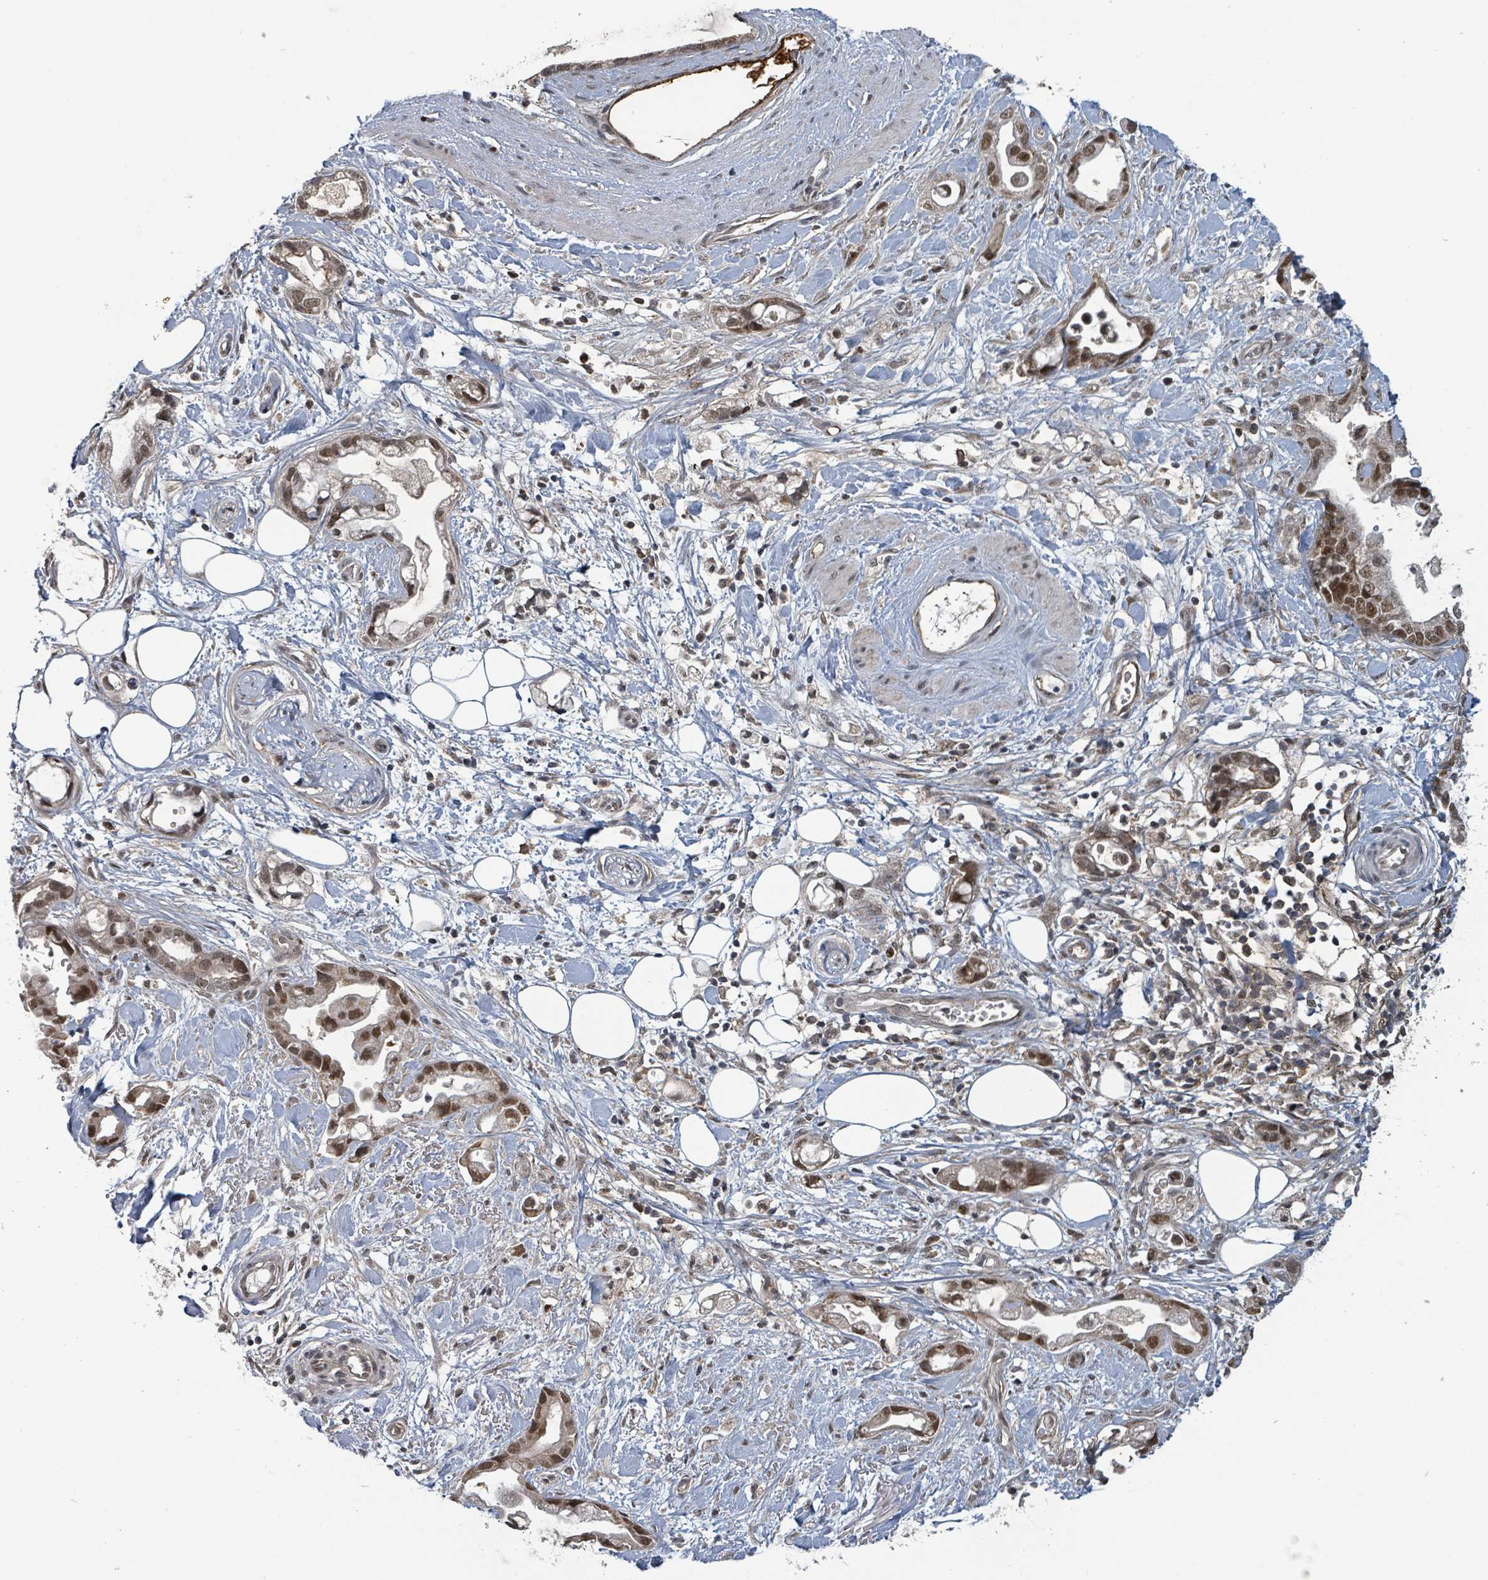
{"staining": {"intensity": "moderate", "quantity": ">75%", "location": "cytoplasmic/membranous,nuclear"}, "tissue": "stomach cancer", "cell_type": "Tumor cells", "image_type": "cancer", "snomed": [{"axis": "morphology", "description": "Adenocarcinoma, NOS"}, {"axis": "topography", "description": "Stomach"}], "caption": "Brown immunohistochemical staining in human stomach cancer (adenocarcinoma) shows moderate cytoplasmic/membranous and nuclear expression in approximately >75% of tumor cells.", "gene": "GTF3C1", "patient": {"sex": "male", "age": 55}}